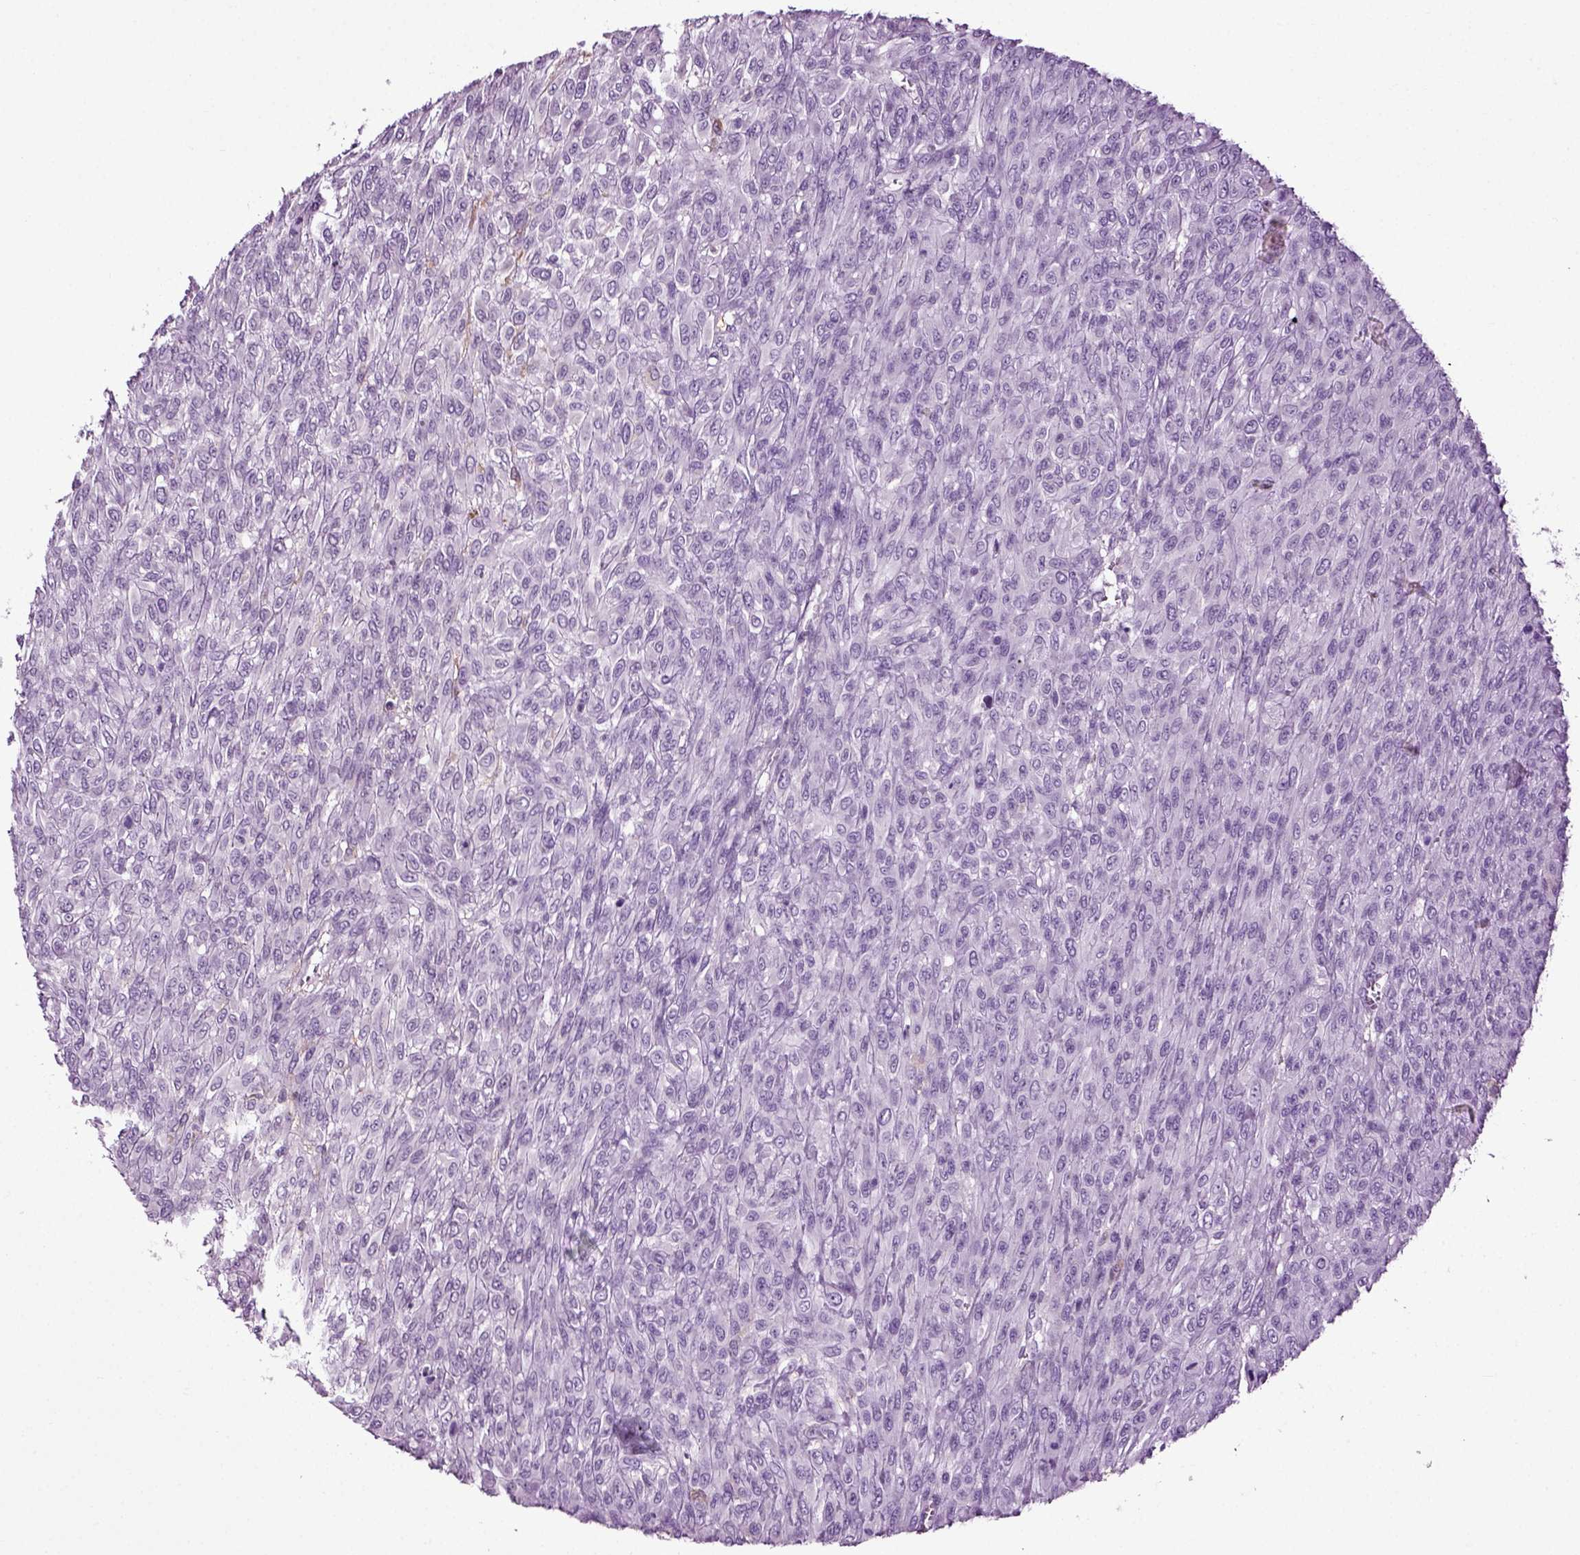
{"staining": {"intensity": "negative", "quantity": "none", "location": "none"}, "tissue": "renal cancer", "cell_type": "Tumor cells", "image_type": "cancer", "snomed": [{"axis": "morphology", "description": "Adenocarcinoma, NOS"}, {"axis": "topography", "description": "Kidney"}], "caption": "Immunohistochemistry of adenocarcinoma (renal) demonstrates no expression in tumor cells.", "gene": "DNAH10", "patient": {"sex": "male", "age": 58}}